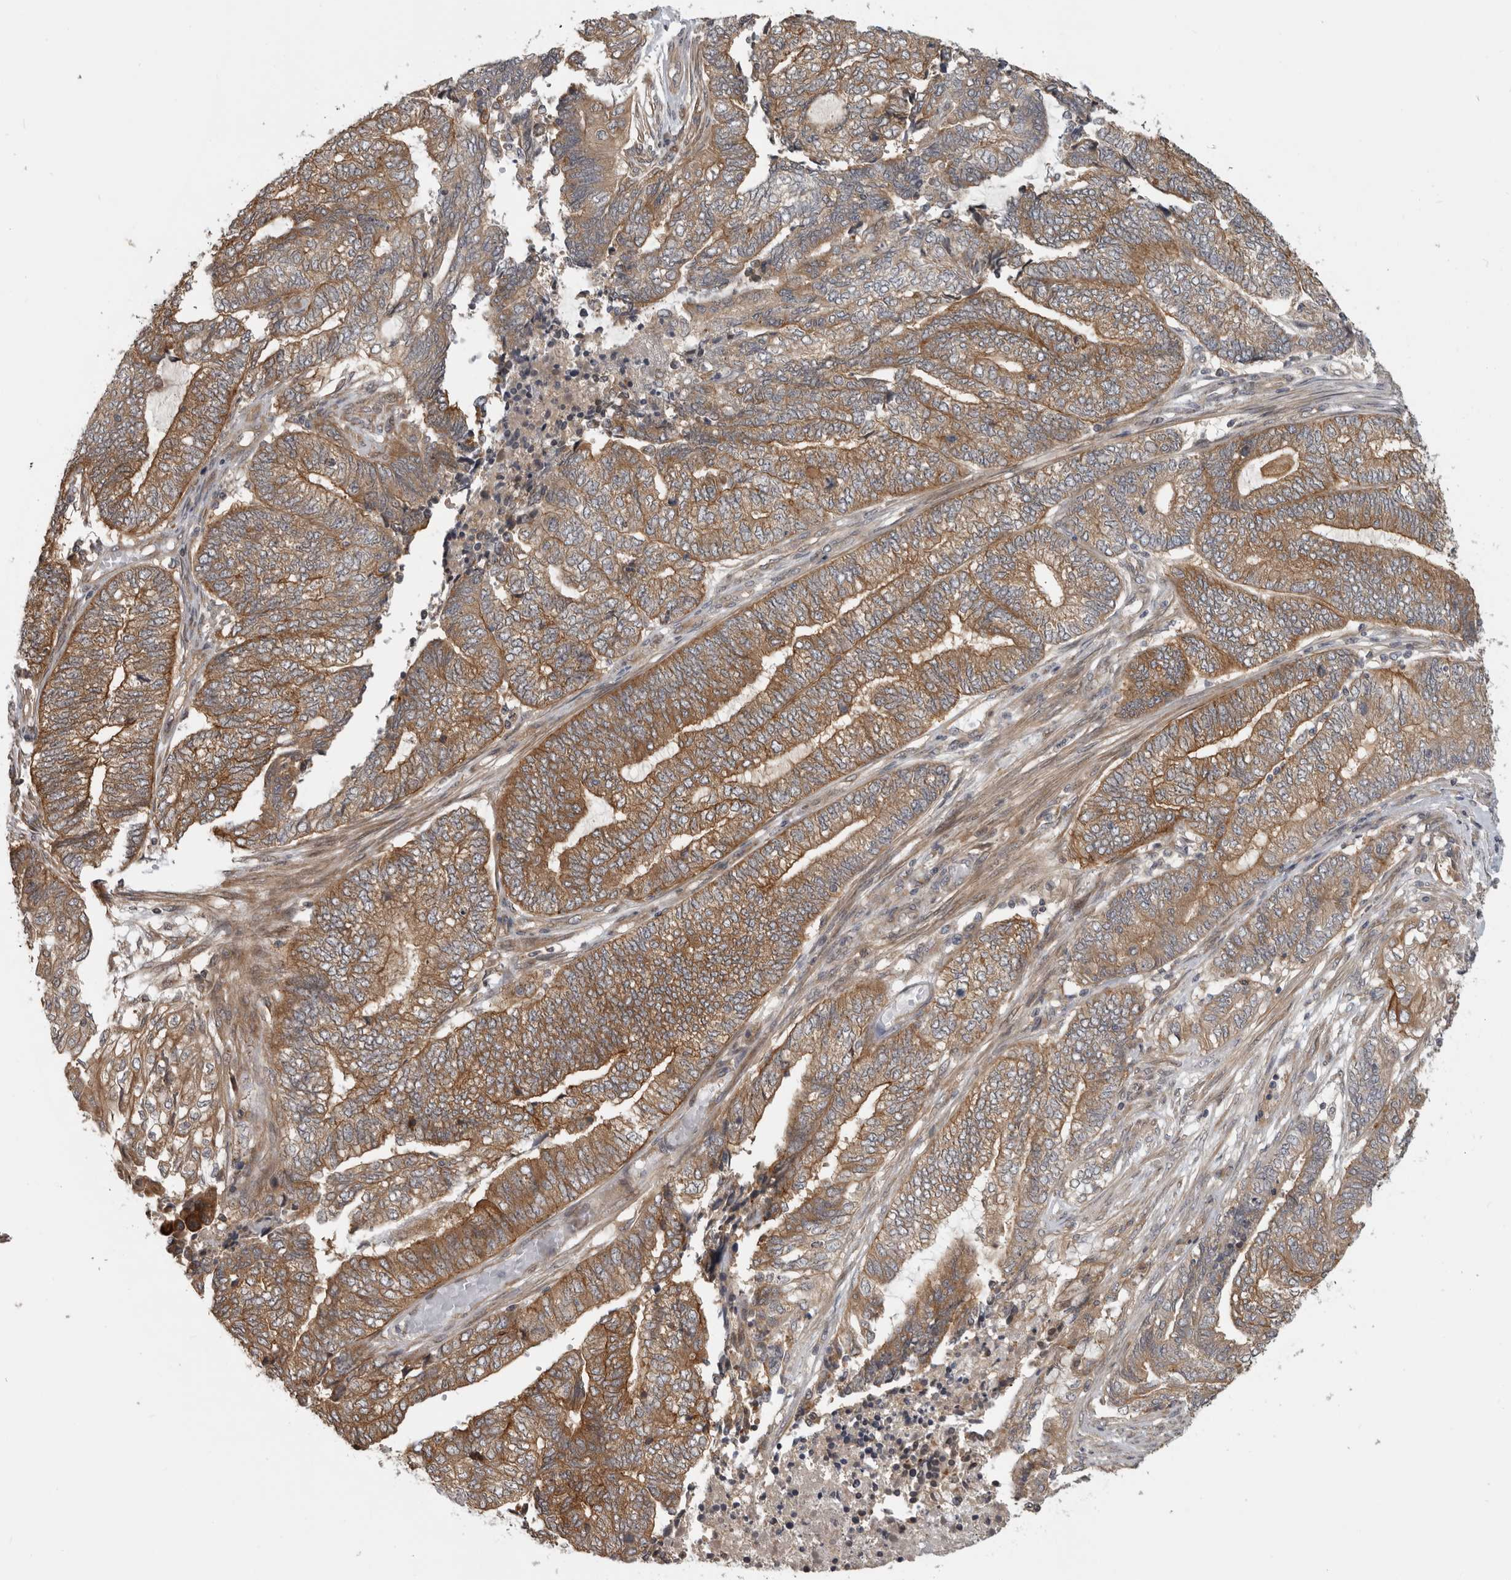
{"staining": {"intensity": "moderate", "quantity": ">75%", "location": "cytoplasmic/membranous"}, "tissue": "endometrial cancer", "cell_type": "Tumor cells", "image_type": "cancer", "snomed": [{"axis": "morphology", "description": "Adenocarcinoma, NOS"}, {"axis": "topography", "description": "Uterus"}, {"axis": "topography", "description": "Endometrium"}], "caption": "Immunohistochemistry (IHC) image of neoplastic tissue: endometrial cancer stained using immunohistochemistry (IHC) displays medium levels of moderate protein expression localized specifically in the cytoplasmic/membranous of tumor cells, appearing as a cytoplasmic/membranous brown color.", "gene": "CUEDC1", "patient": {"sex": "female", "age": 70}}